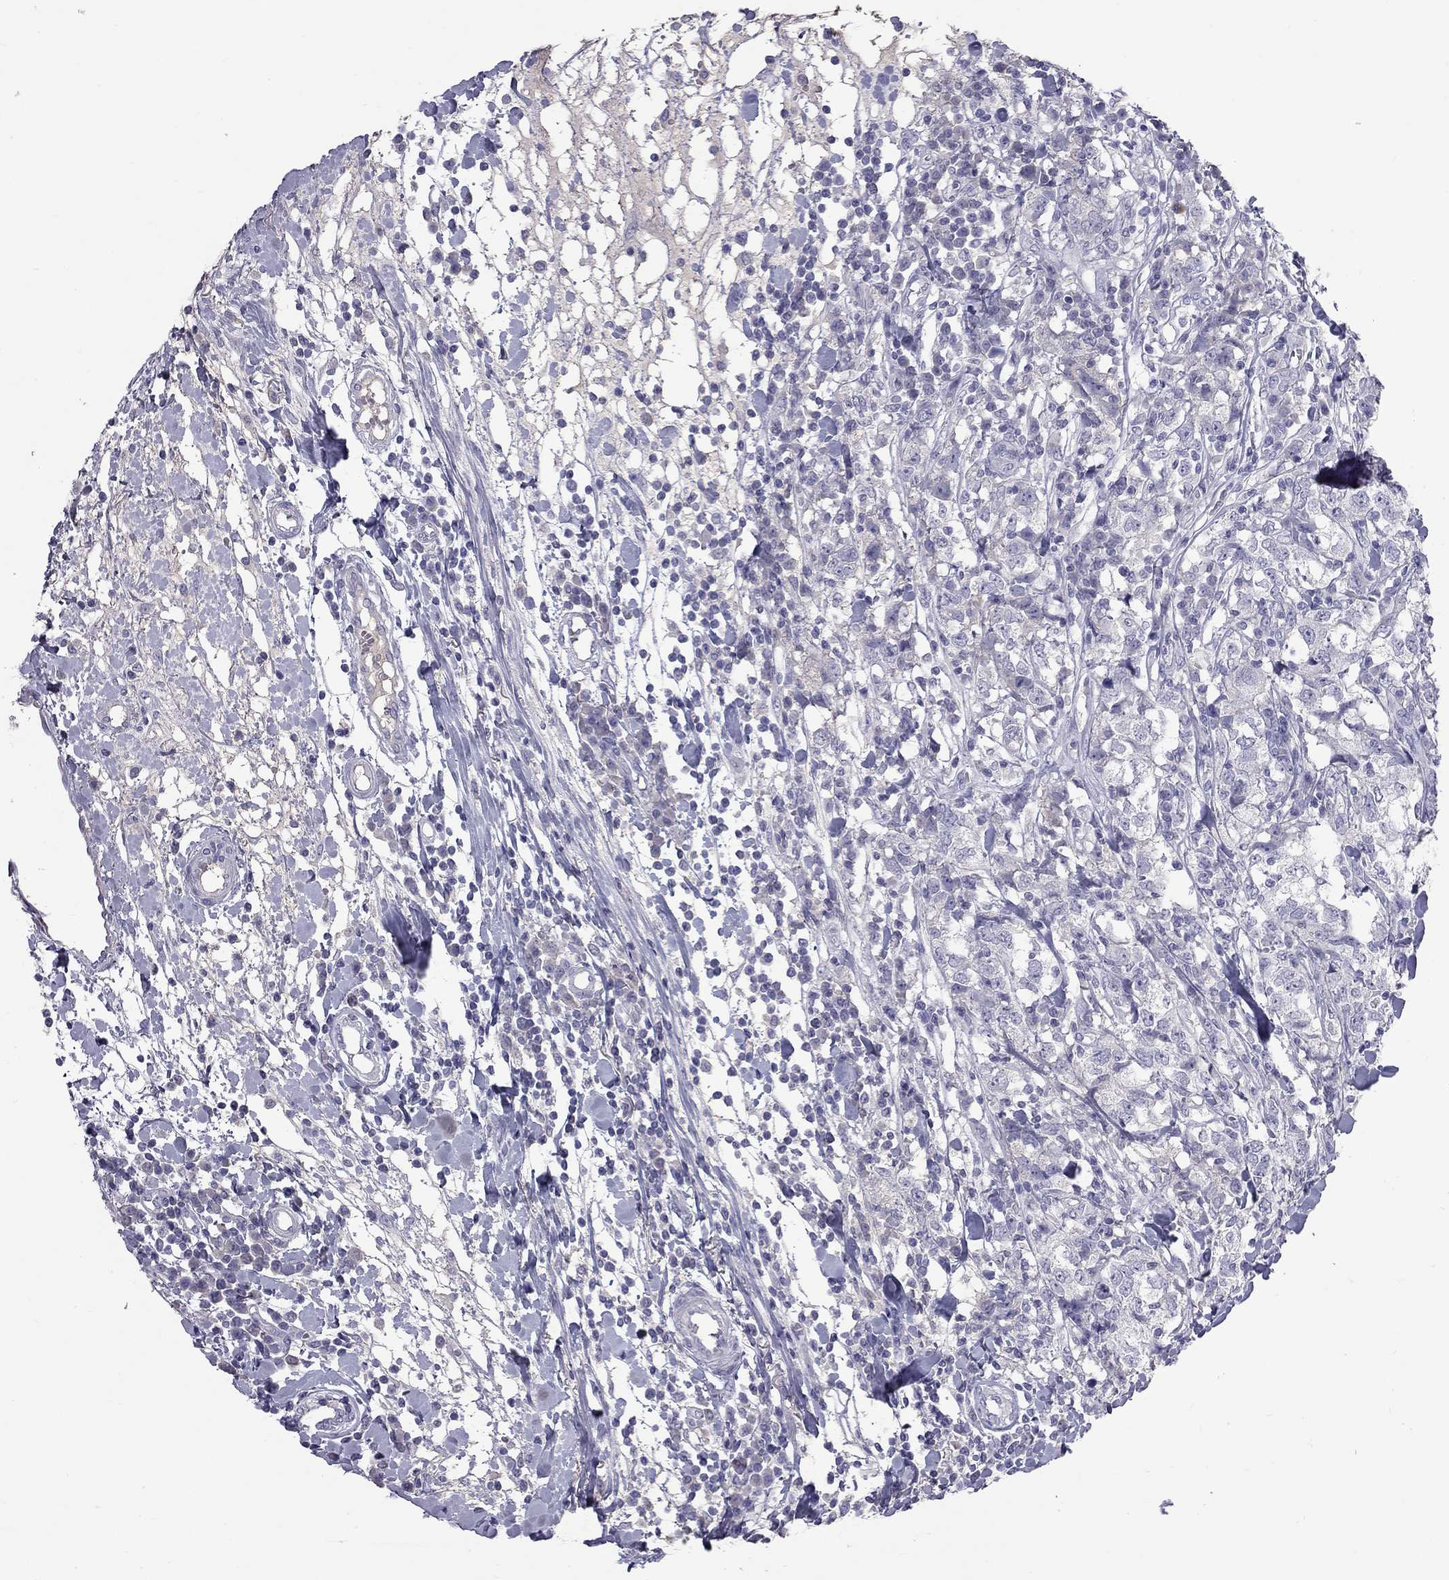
{"staining": {"intensity": "negative", "quantity": "none", "location": "none"}, "tissue": "breast cancer", "cell_type": "Tumor cells", "image_type": "cancer", "snomed": [{"axis": "morphology", "description": "Duct carcinoma"}, {"axis": "topography", "description": "Breast"}], "caption": "Breast cancer was stained to show a protein in brown. There is no significant staining in tumor cells.", "gene": "CFAP91", "patient": {"sex": "female", "age": 30}}